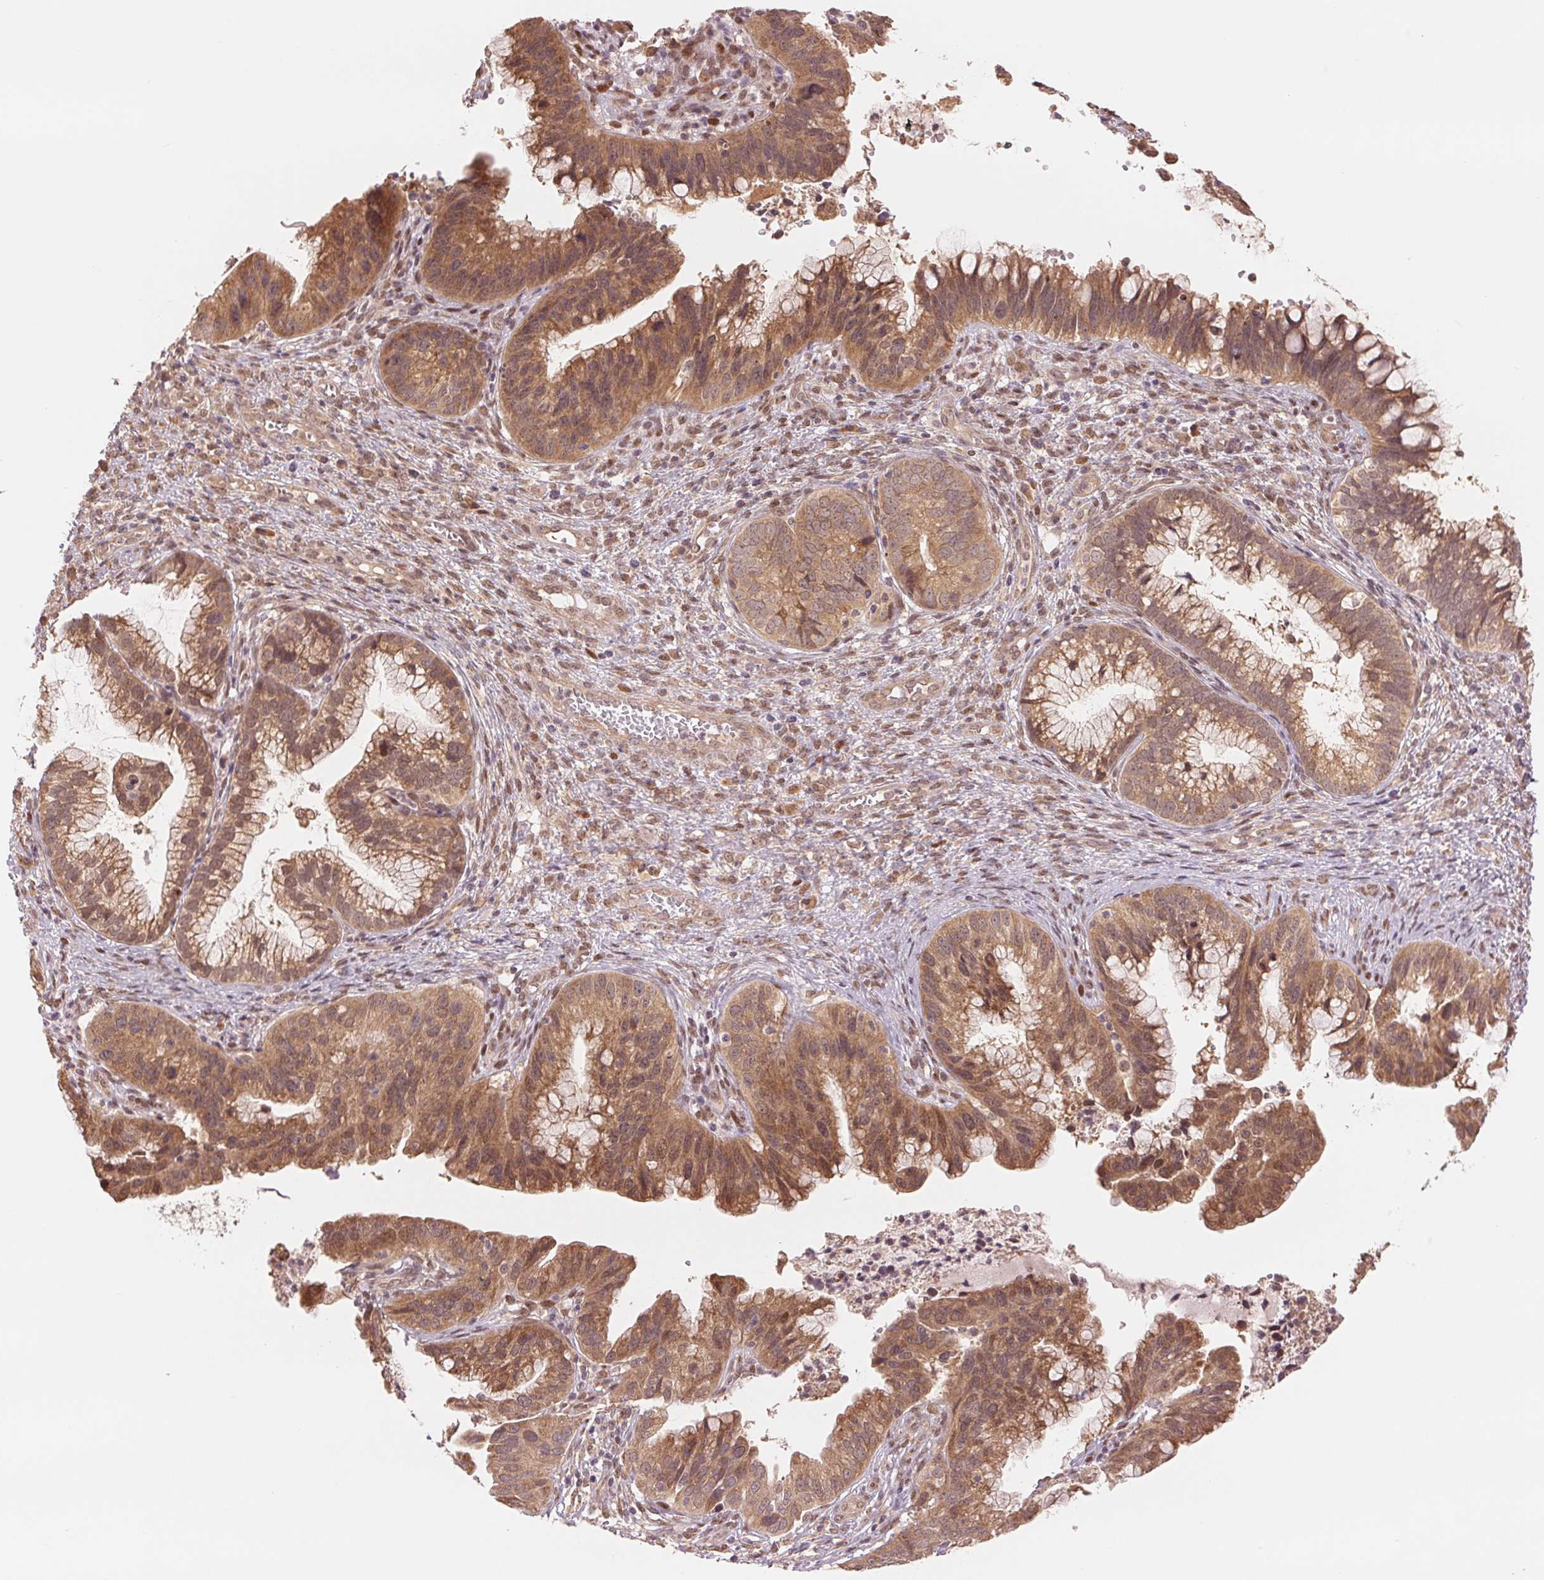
{"staining": {"intensity": "moderate", "quantity": ">75%", "location": "cytoplasmic/membranous,nuclear"}, "tissue": "cervical cancer", "cell_type": "Tumor cells", "image_type": "cancer", "snomed": [{"axis": "morphology", "description": "Adenocarcinoma, NOS"}, {"axis": "topography", "description": "Cervix"}], "caption": "Moderate cytoplasmic/membranous and nuclear expression for a protein is present in about >75% of tumor cells of adenocarcinoma (cervical) using immunohistochemistry.", "gene": "ERI3", "patient": {"sex": "female", "age": 34}}